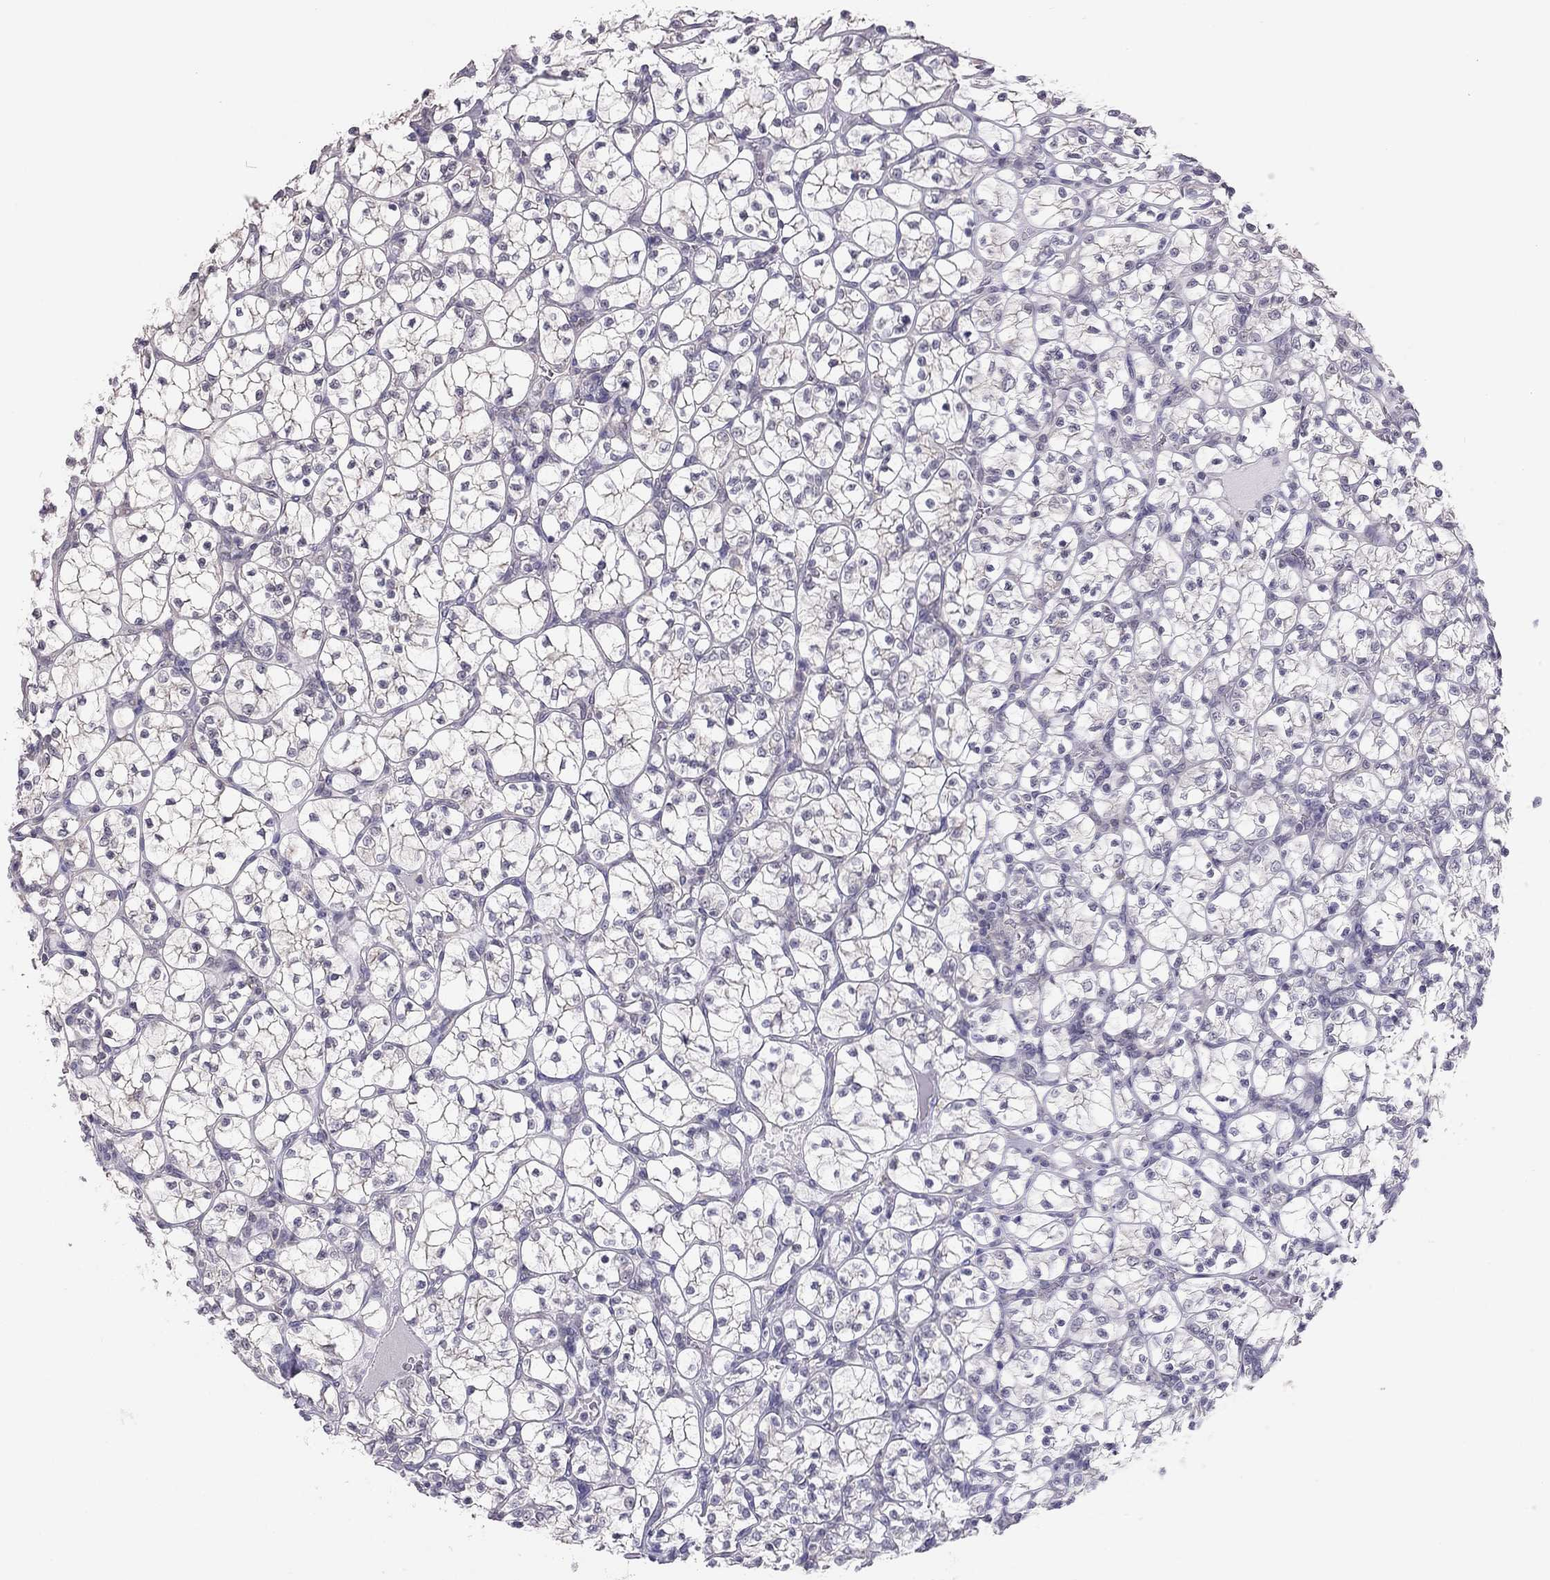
{"staining": {"intensity": "negative", "quantity": "none", "location": "none"}, "tissue": "renal cancer", "cell_type": "Tumor cells", "image_type": "cancer", "snomed": [{"axis": "morphology", "description": "Adenocarcinoma, NOS"}, {"axis": "topography", "description": "Kidney"}], "caption": "Immunohistochemical staining of human renal adenocarcinoma displays no significant positivity in tumor cells.", "gene": "HSF2BP", "patient": {"sex": "female", "age": 89}}